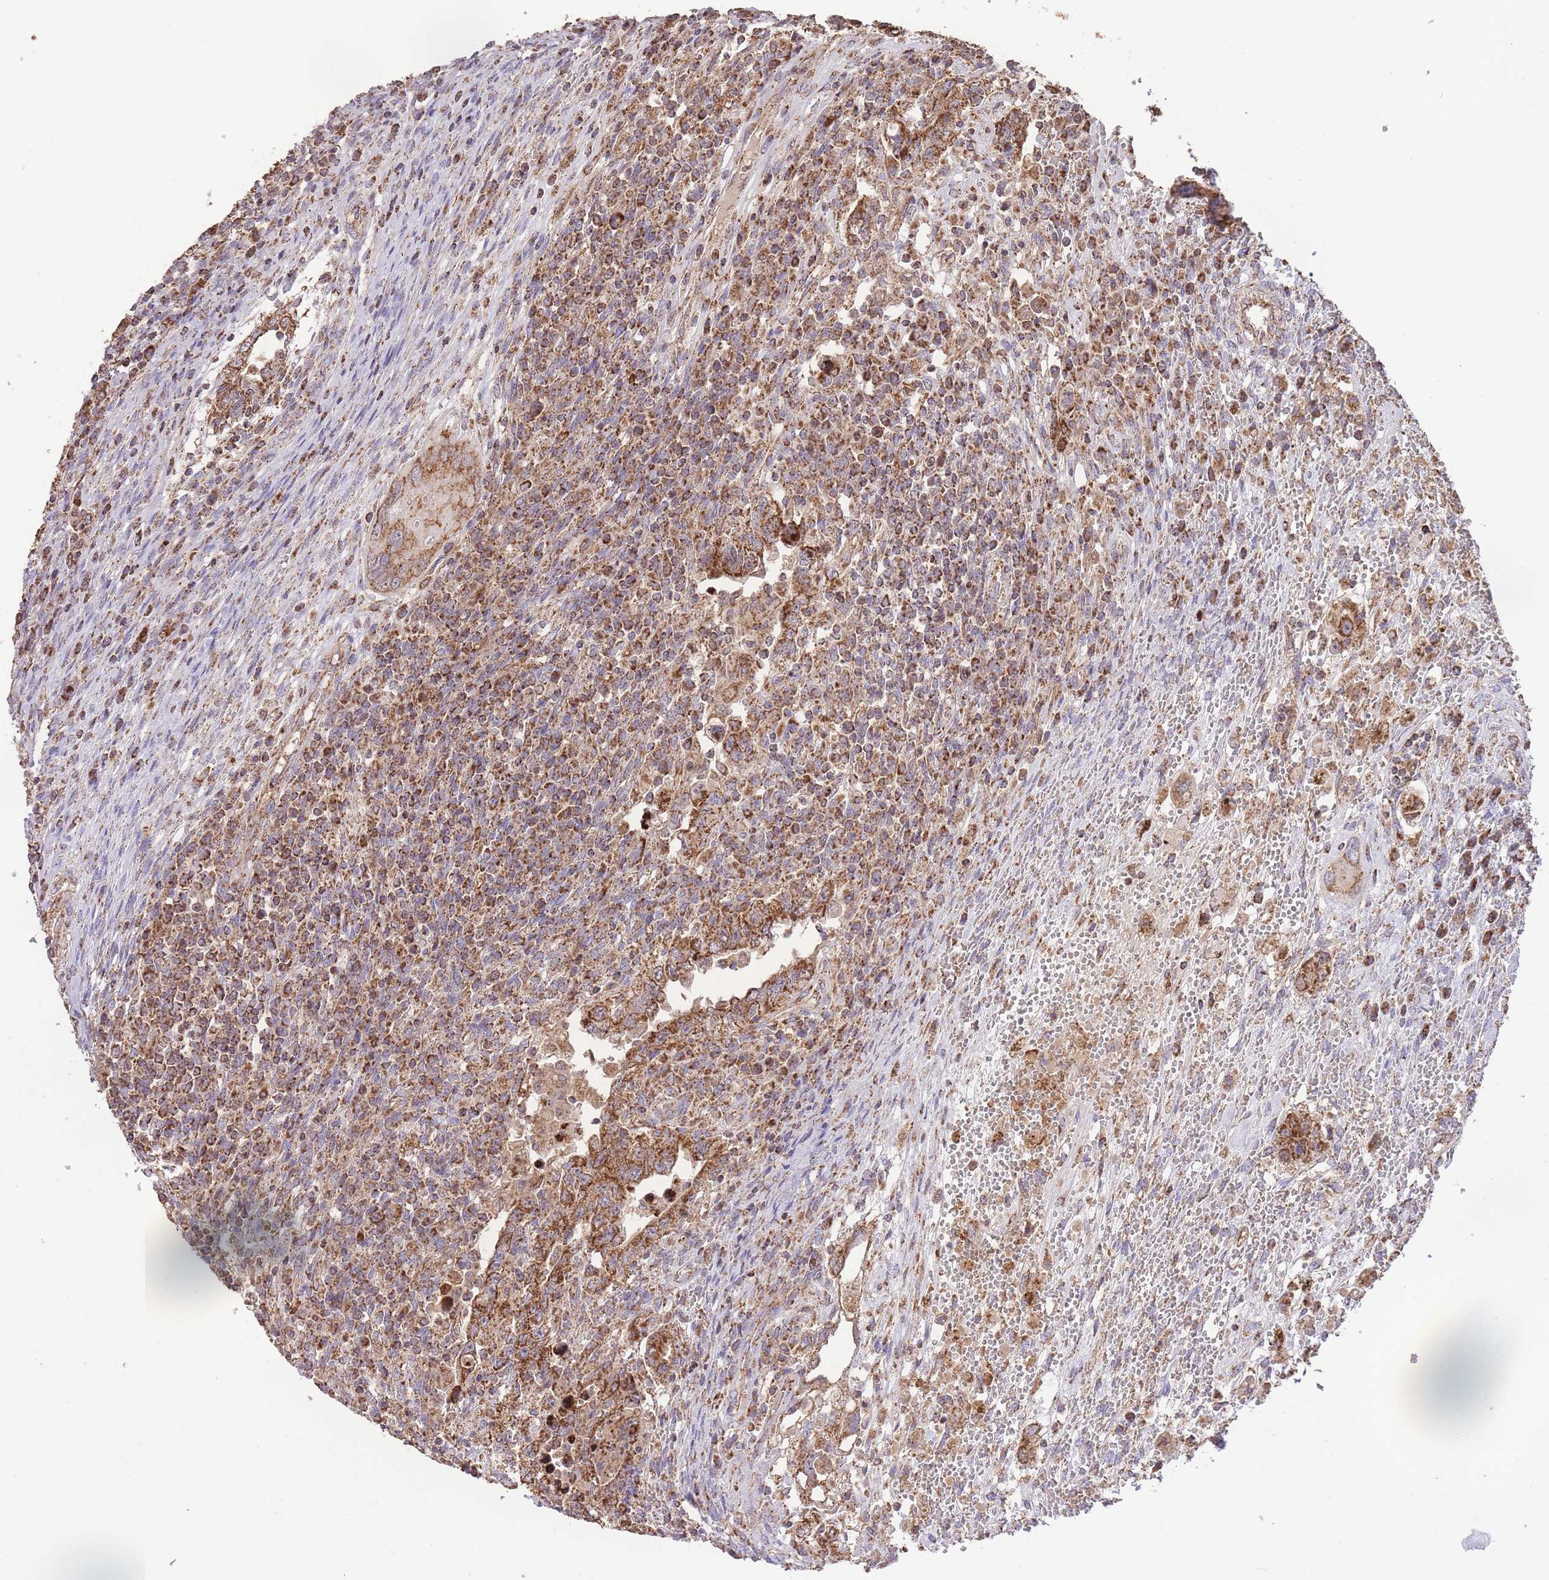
{"staining": {"intensity": "strong", "quantity": ">75%", "location": "cytoplasmic/membranous"}, "tissue": "testis cancer", "cell_type": "Tumor cells", "image_type": "cancer", "snomed": [{"axis": "morphology", "description": "Carcinoma, Embryonal, NOS"}, {"axis": "topography", "description": "Testis"}], "caption": "Immunohistochemistry of testis embryonal carcinoma exhibits high levels of strong cytoplasmic/membranous expression in approximately >75% of tumor cells.", "gene": "PREP", "patient": {"sex": "male", "age": 26}}